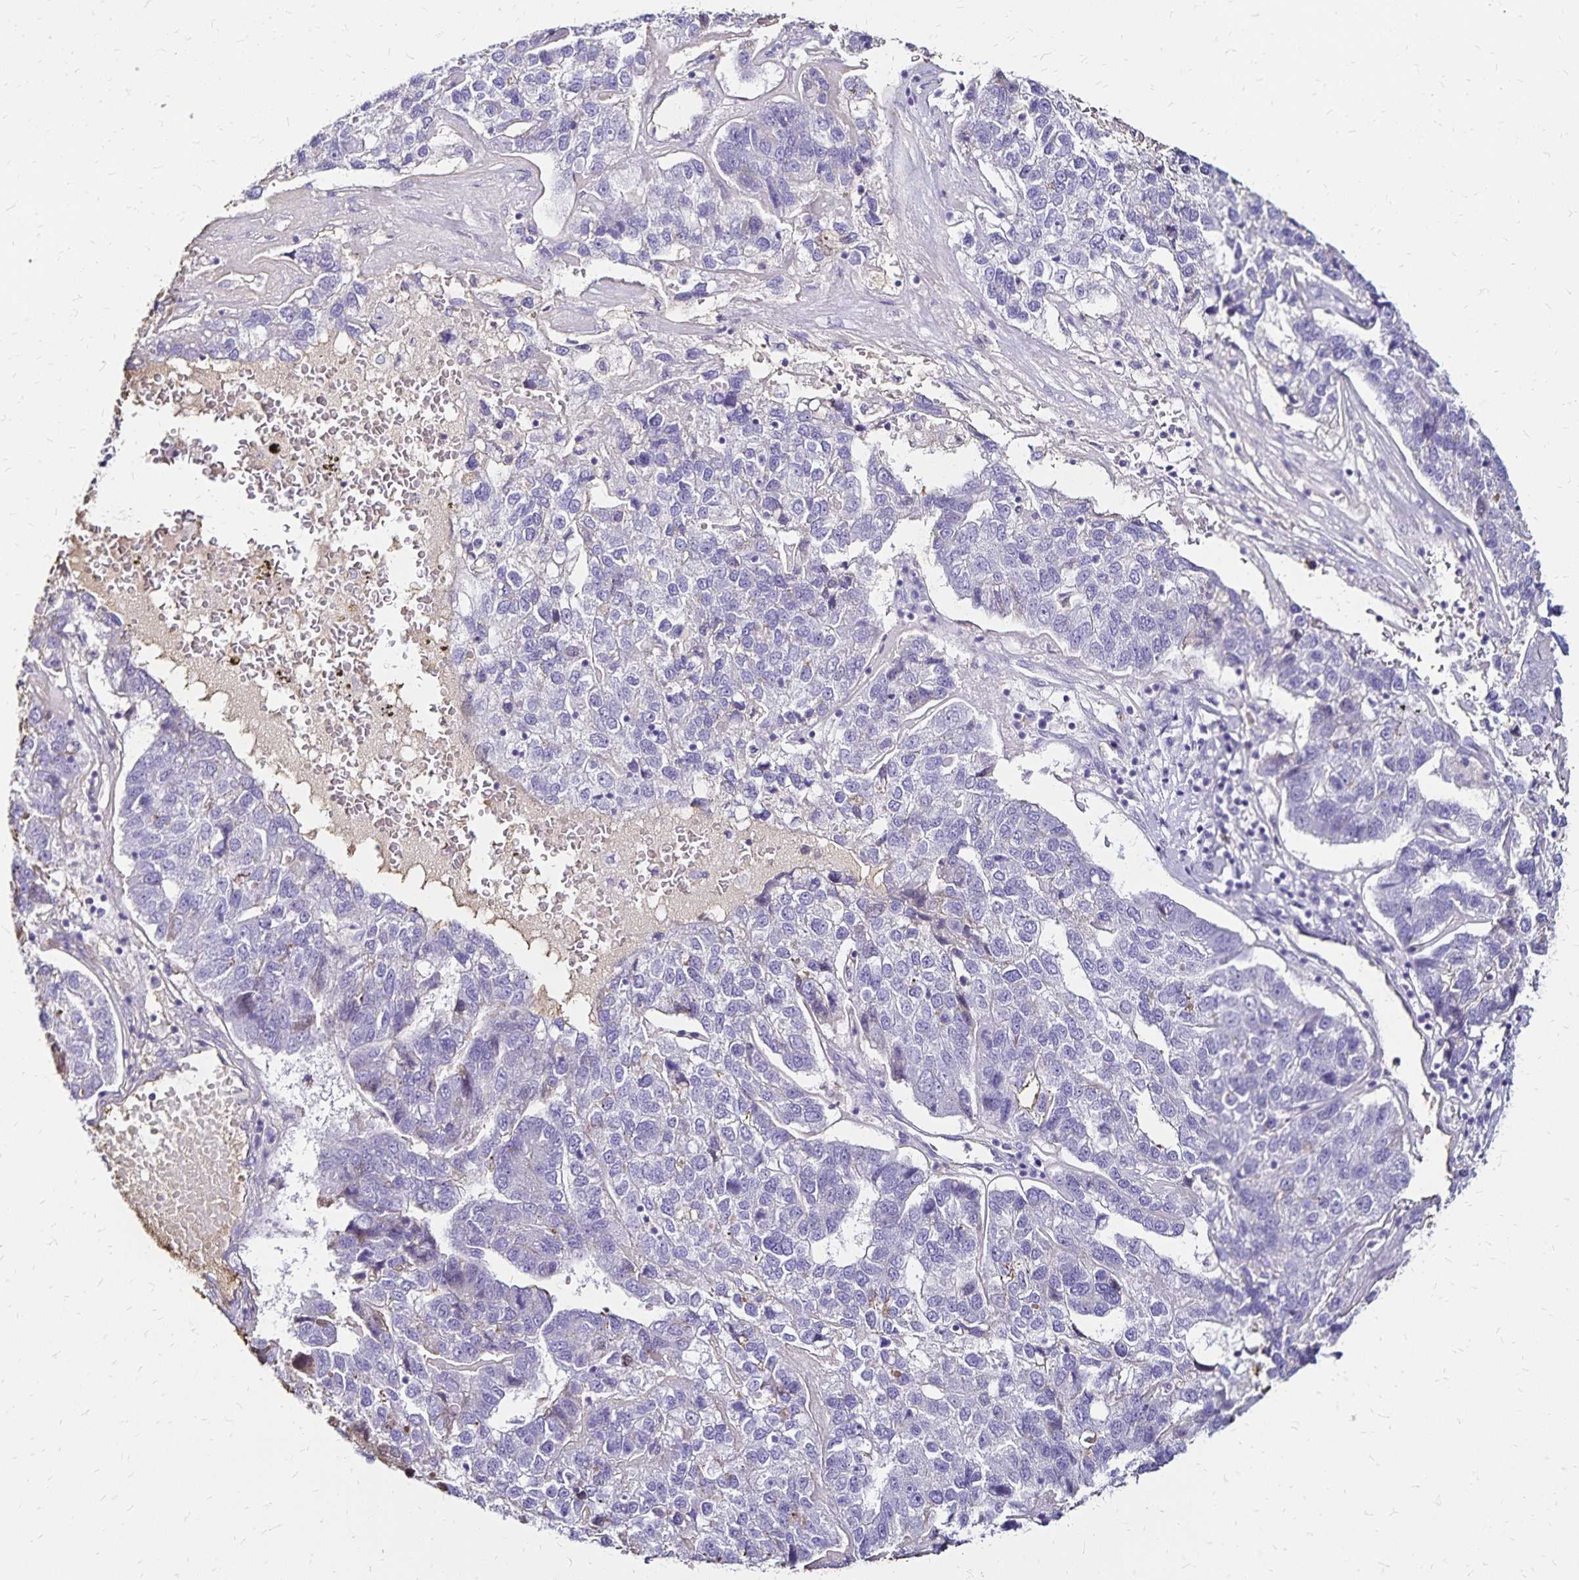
{"staining": {"intensity": "negative", "quantity": "none", "location": "none"}, "tissue": "pancreatic cancer", "cell_type": "Tumor cells", "image_type": "cancer", "snomed": [{"axis": "morphology", "description": "Adenocarcinoma, NOS"}, {"axis": "topography", "description": "Pancreas"}], "caption": "Immunohistochemistry histopathology image of neoplastic tissue: human adenocarcinoma (pancreatic) stained with DAB reveals no significant protein positivity in tumor cells.", "gene": "KISS1", "patient": {"sex": "female", "age": 61}}